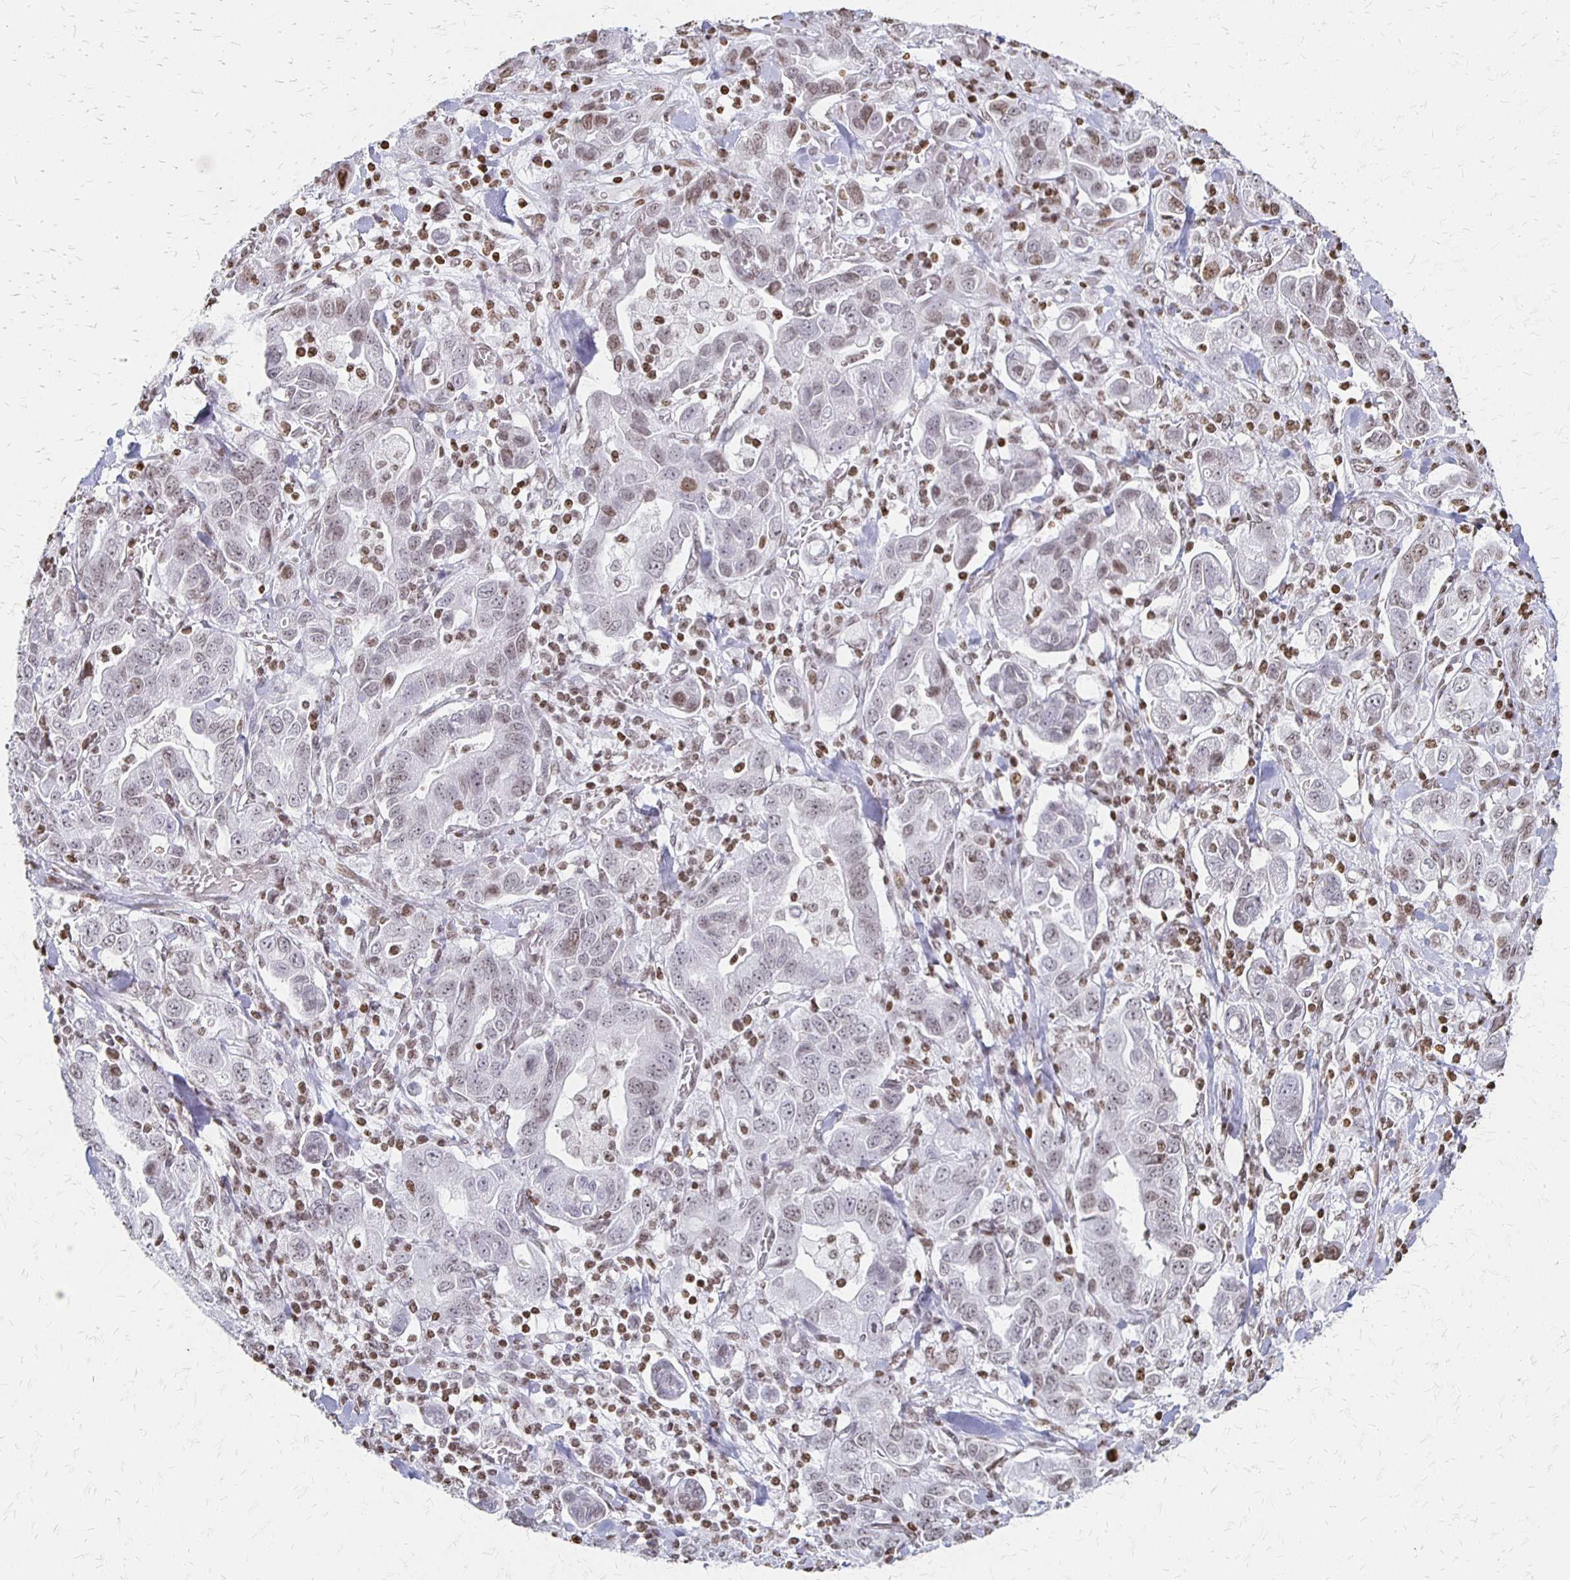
{"staining": {"intensity": "weak", "quantity": ">75%", "location": "nuclear"}, "tissue": "stomach cancer", "cell_type": "Tumor cells", "image_type": "cancer", "snomed": [{"axis": "morphology", "description": "Adenocarcinoma, NOS"}, {"axis": "topography", "description": "Stomach, upper"}, {"axis": "topography", "description": "Stomach"}], "caption": "IHC of stomach adenocarcinoma shows low levels of weak nuclear positivity in about >75% of tumor cells. The protein is stained brown, and the nuclei are stained in blue (DAB (3,3'-diaminobenzidine) IHC with brightfield microscopy, high magnification).", "gene": "ZNF280C", "patient": {"sex": "male", "age": 62}}